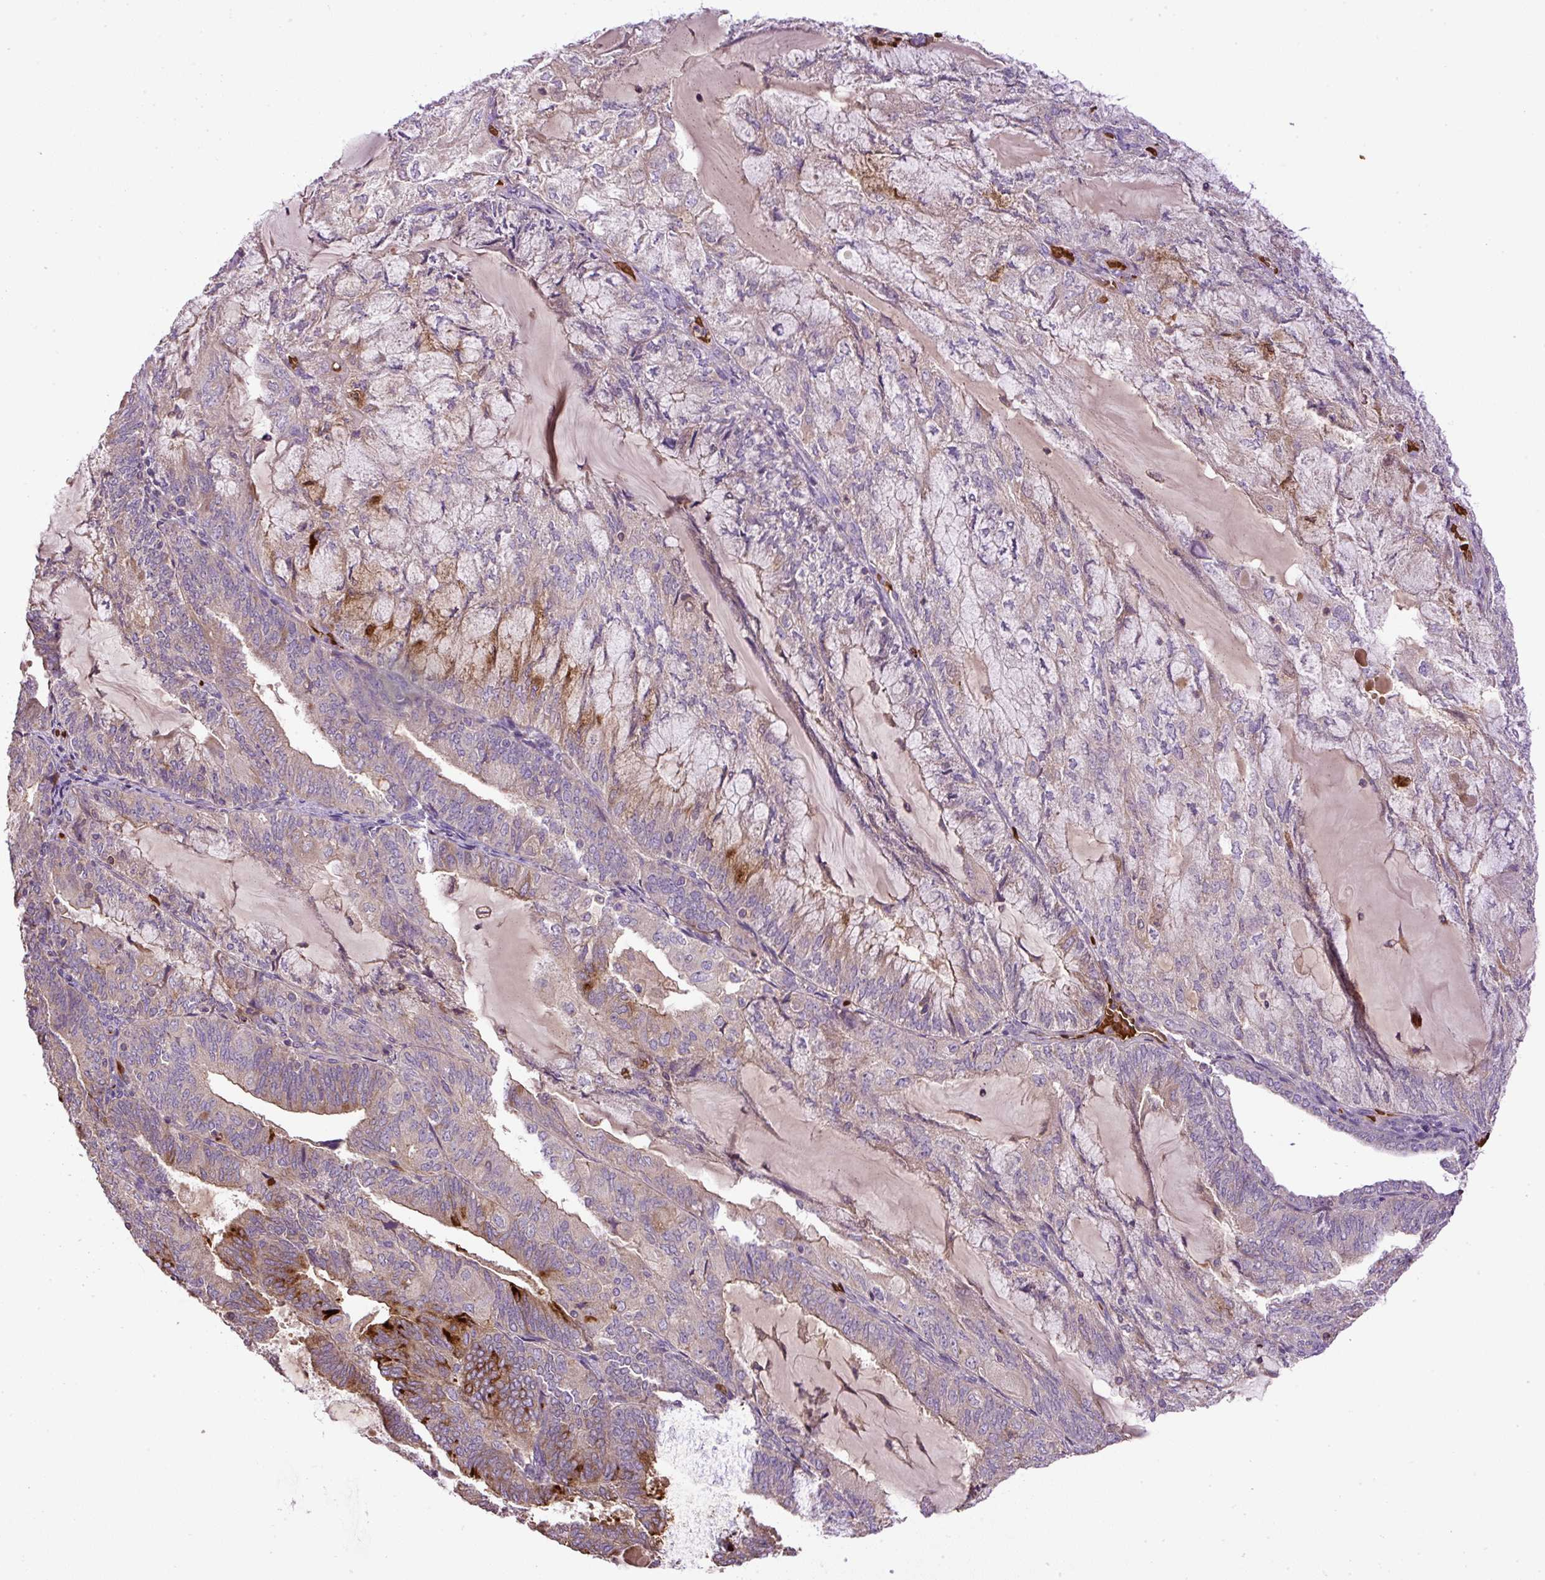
{"staining": {"intensity": "weak", "quantity": "25%-75%", "location": "cytoplasmic/membranous"}, "tissue": "endometrial cancer", "cell_type": "Tumor cells", "image_type": "cancer", "snomed": [{"axis": "morphology", "description": "Adenocarcinoma, NOS"}, {"axis": "topography", "description": "Endometrium"}], "caption": "Endometrial adenocarcinoma stained with a brown dye demonstrates weak cytoplasmic/membranous positive expression in approximately 25%-75% of tumor cells.", "gene": "CXCL13", "patient": {"sex": "female", "age": 81}}